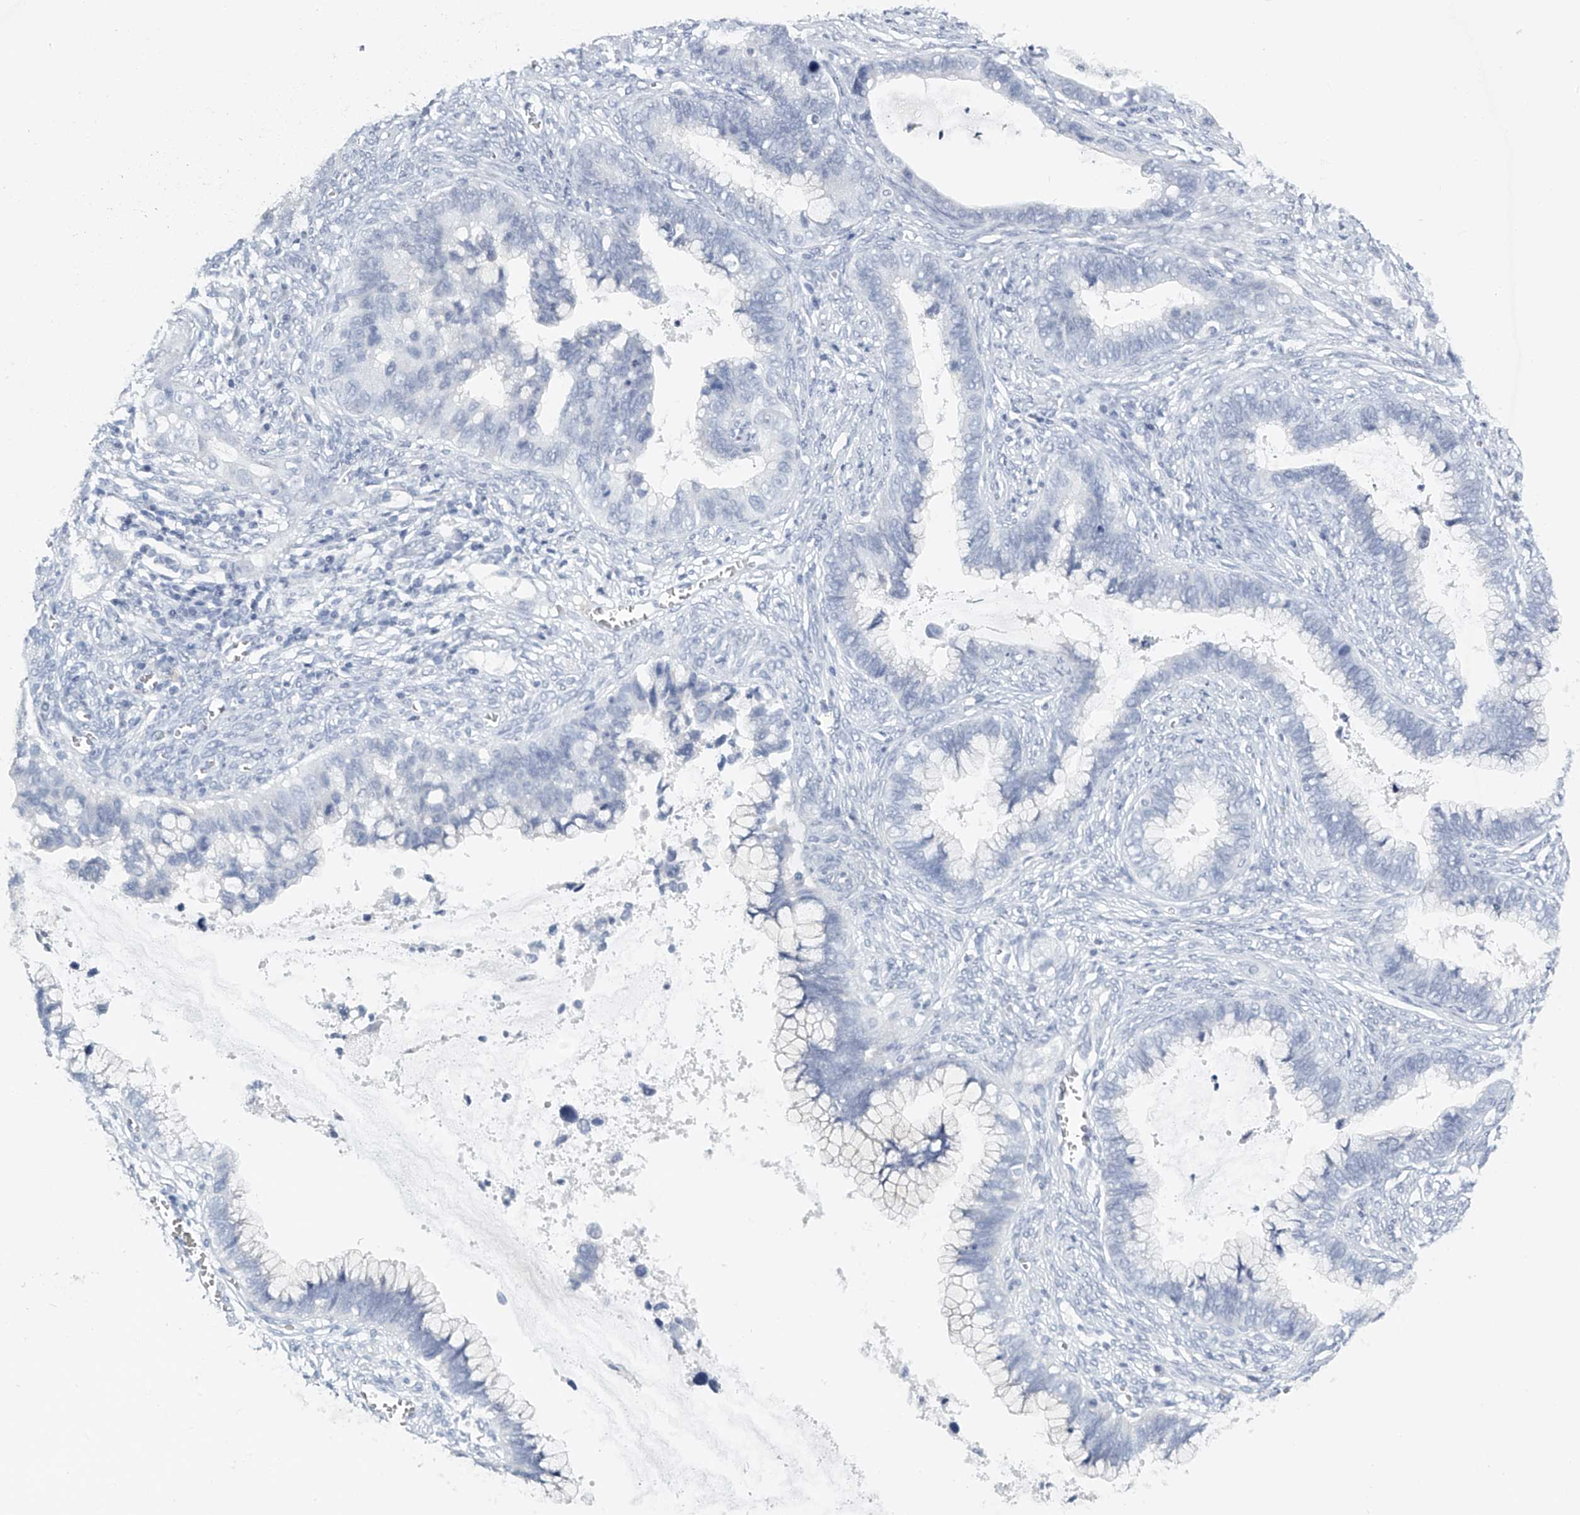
{"staining": {"intensity": "negative", "quantity": "none", "location": "none"}, "tissue": "cervical cancer", "cell_type": "Tumor cells", "image_type": "cancer", "snomed": [{"axis": "morphology", "description": "Adenocarcinoma, NOS"}, {"axis": "topography", "description": "Cervix"}], "caption": "There is no significant positivity in tumor cells of cervical cancer. The staining is performed using DAB brown chromogen with nuclei counter-stained in using hematoxylin.", "gene": "FAT2", "patient": {"sex": "female", "age": 44}}